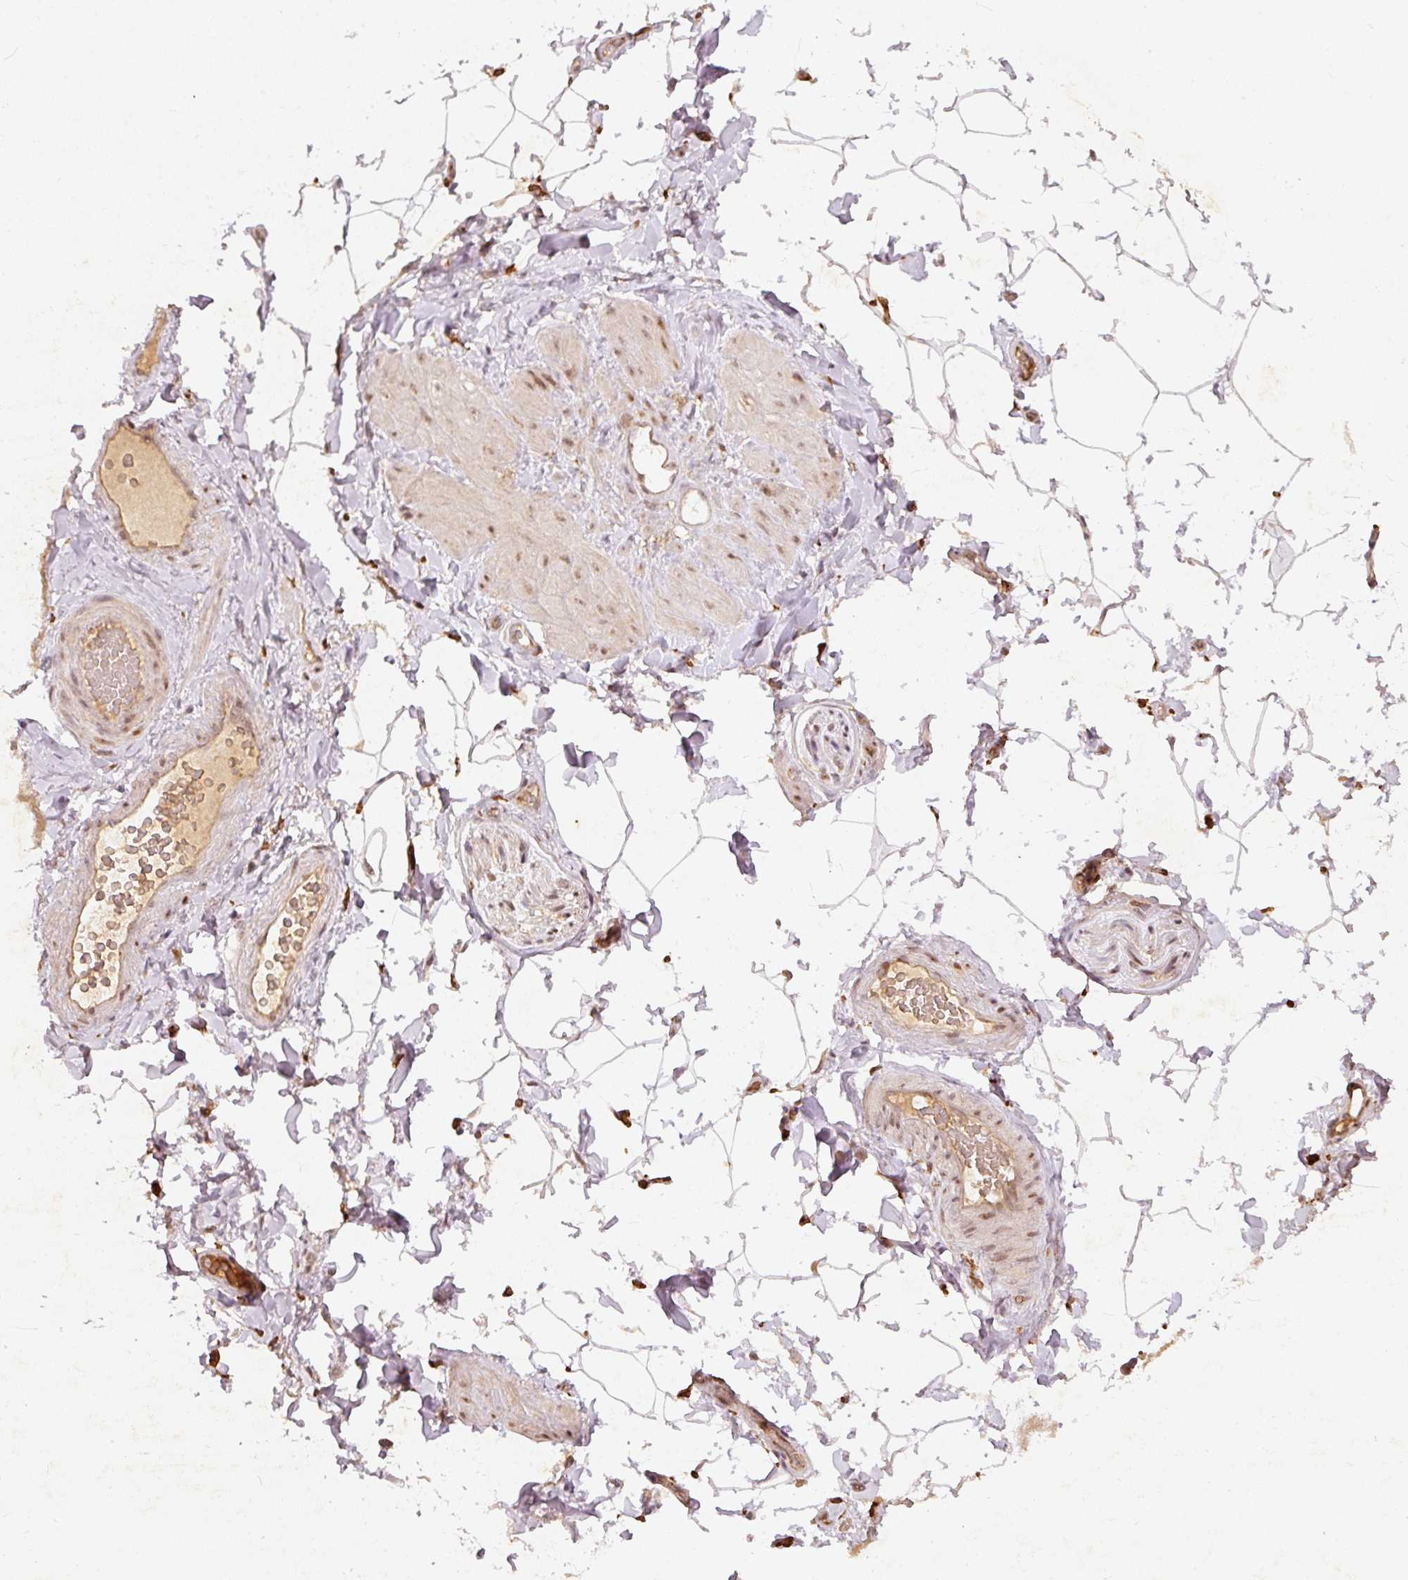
{"staining": {"intensity": "negative", "quantity": "none", "location": "none"}, "tissue": "adipose tissue", "cell_type": "Adipocytes", "image_type": "normal", "snomed": [{"axis": "morphology", "description": "Normal tissue, NOS"}, {"axis": "topography", "description": "Vascular tissue"}, {"axis": "topography", "description": "Peripheral nerve tissue"}], "caption": "The photomicrograph demonstrates no significant expression in adipocytes of adipose tissue.", "gene": "ZNF580", "patient": {"sex": "male", "age": 41}}